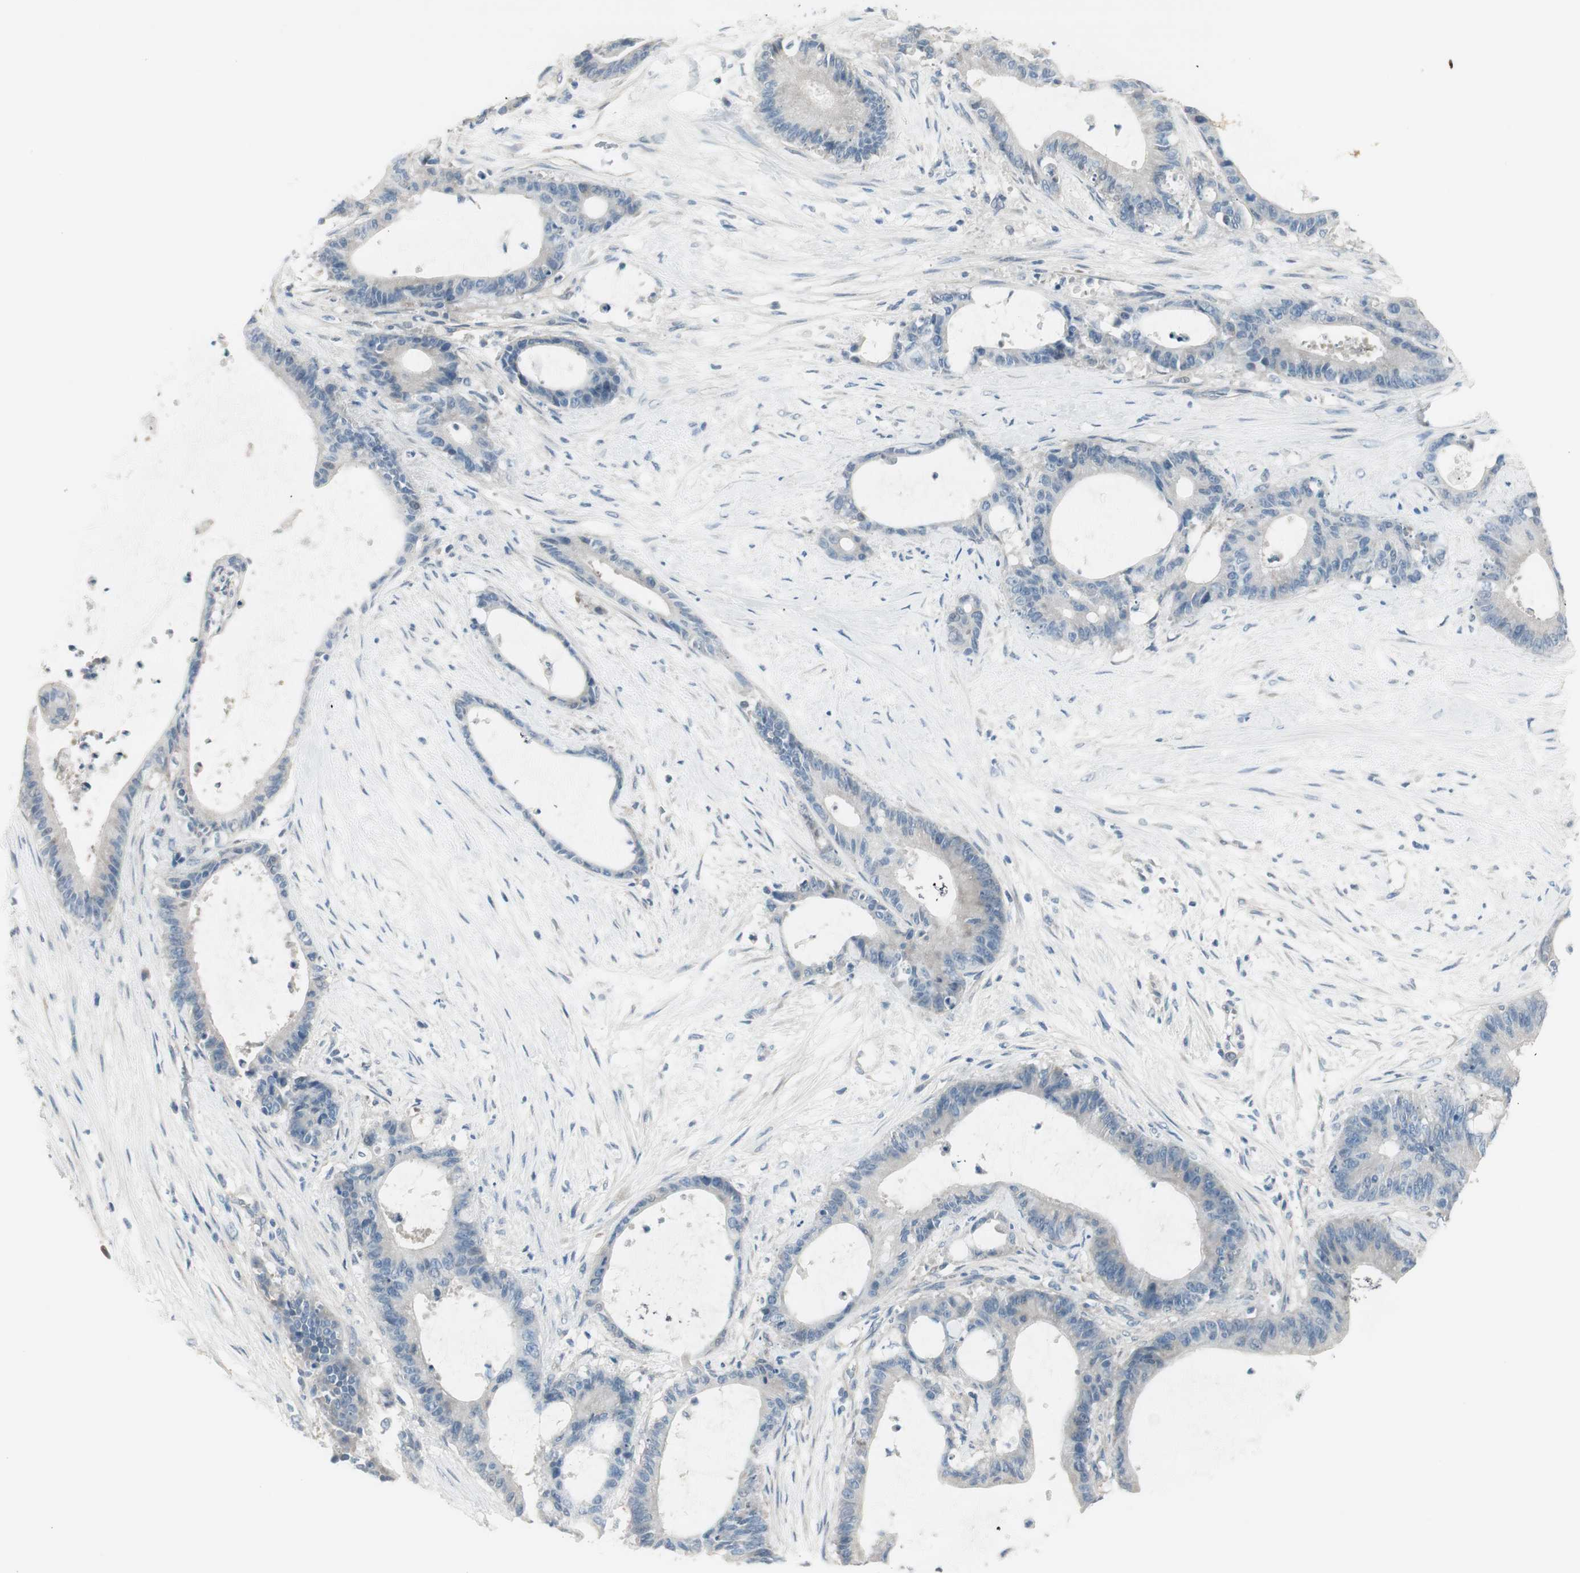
{"staining": {"intensity": "negative", "quantity": "none", "location": "none"}, "tissue": "liver cancer", "cell_type": "Tumor cells", "image_type": "cancer", "snomed": [{"axis": "morphology", "description": "Cholangiocarcinoma"}, {"axis": "topography", "description": "Liver"}], "caption": "High magnification brightfield microscopy of liver cancer (cholangiocarcinoma) stained with DAB (brown) and counterstained with hematoxylin (blue): tumor cells show no significant expression.", "gene": "EVA1A", "patient": {"sex": "female", "age": 73}}